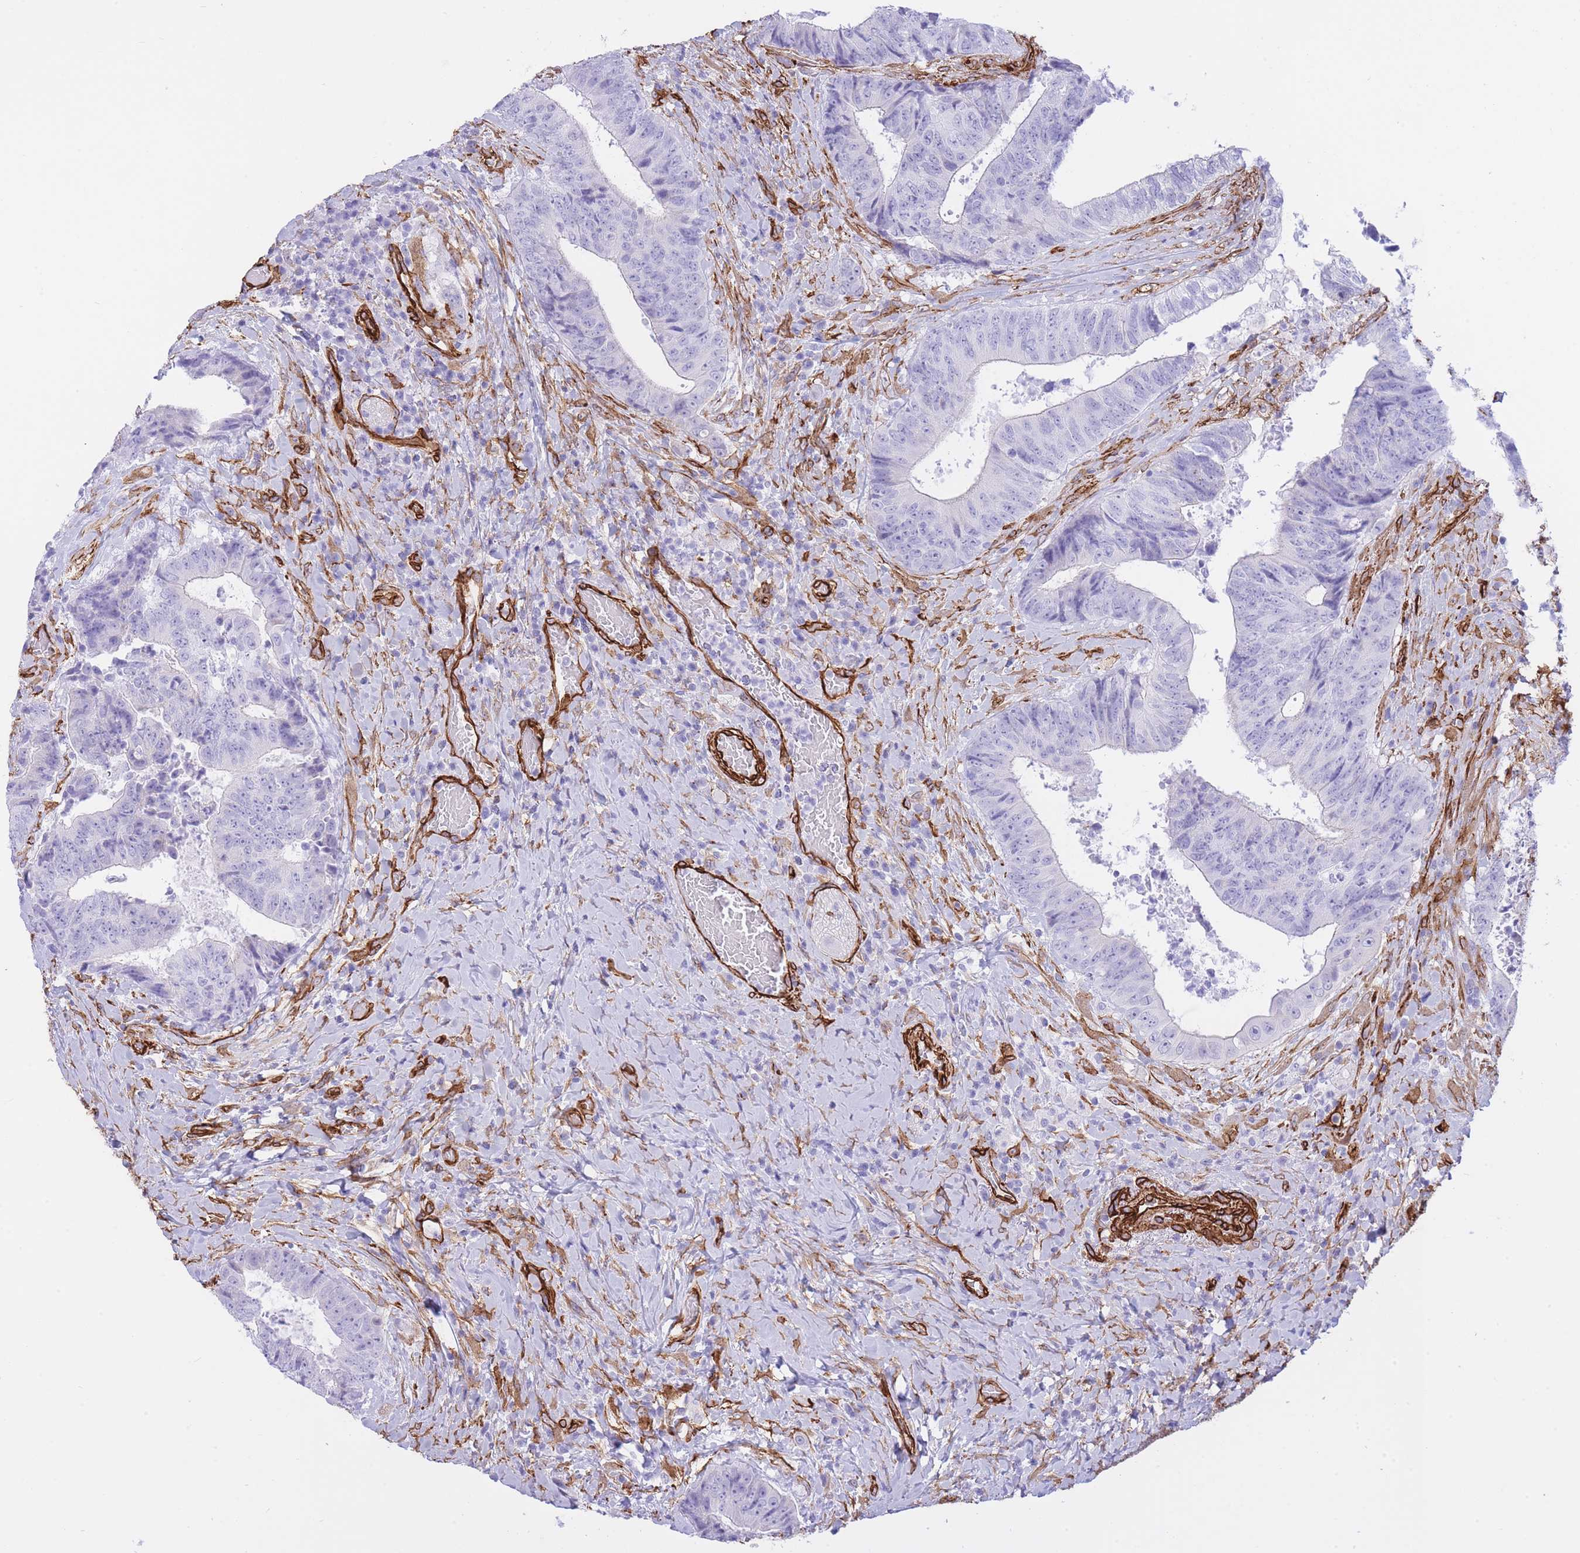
{"staining": {"intensity": "negative", "quantity": "none", "location": "none"}, "tissue": "colorectal cancer", "cell_type": "Tumor cells", "image_type": "cancer", "snomed": [{"axis": "morphology", "description": "Adenocarcinoma, NOS"}, {"axis": "topography", "description": "Rectum"}], "caption": "This histopathology image is of adenocarcinoma (colorectal) stained with immunohistochemistry (IHC) to label a protein in brown with the nuclei are counter-stained blue. There is no positivity in tumor cells. The staining is performed using DAB brown chromogen with nuclei counter-stained in using hematoxylin.", "gene": "CAVIN1", "patient": {"sex": "male", "age": 72}}